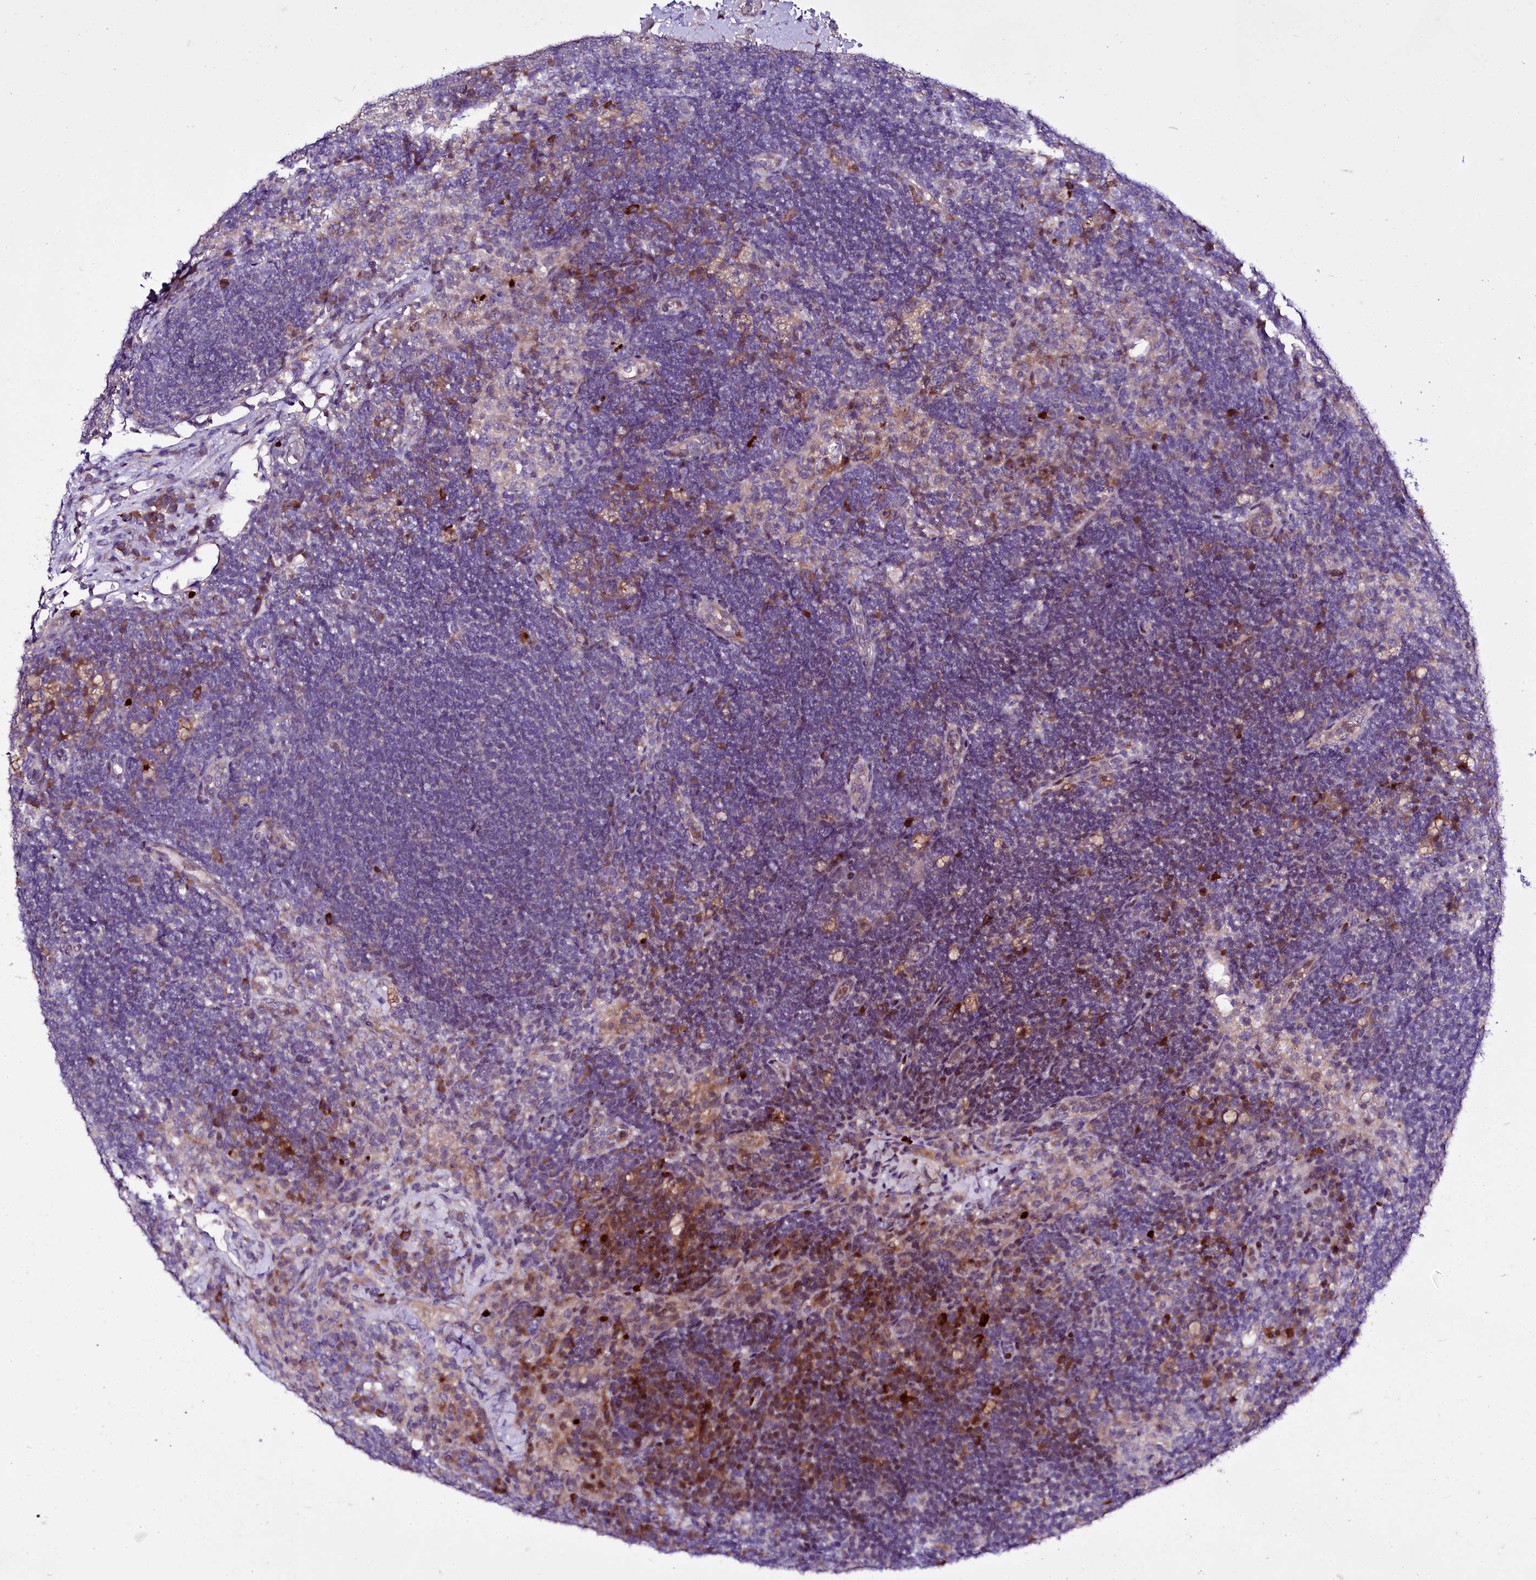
{"staining": {"intensity": "negative", "quantity": "none", "location": "none"}, "tissue": "lymph node", "cell_type": "Germinal center cells", "image_type": "normal", "snomed": [{"axis": "morphology", "description": "Normal tissue, NOS"}, {"axis": "topography", "description": "Lymph node"}], "caption": "High power microscopy photomicrograph of an IHC photomicrograph of unremarkable lymph node, revealing no significant expression in germinal center cells. (Stains: DAB immunohistochemistry (IHC) with hematoxylin counter stain, Microscopy: brightfield microscopy at high magnification).", "gene": "ZC3H12C", "patient": {"sex": "female", "age": 70}}